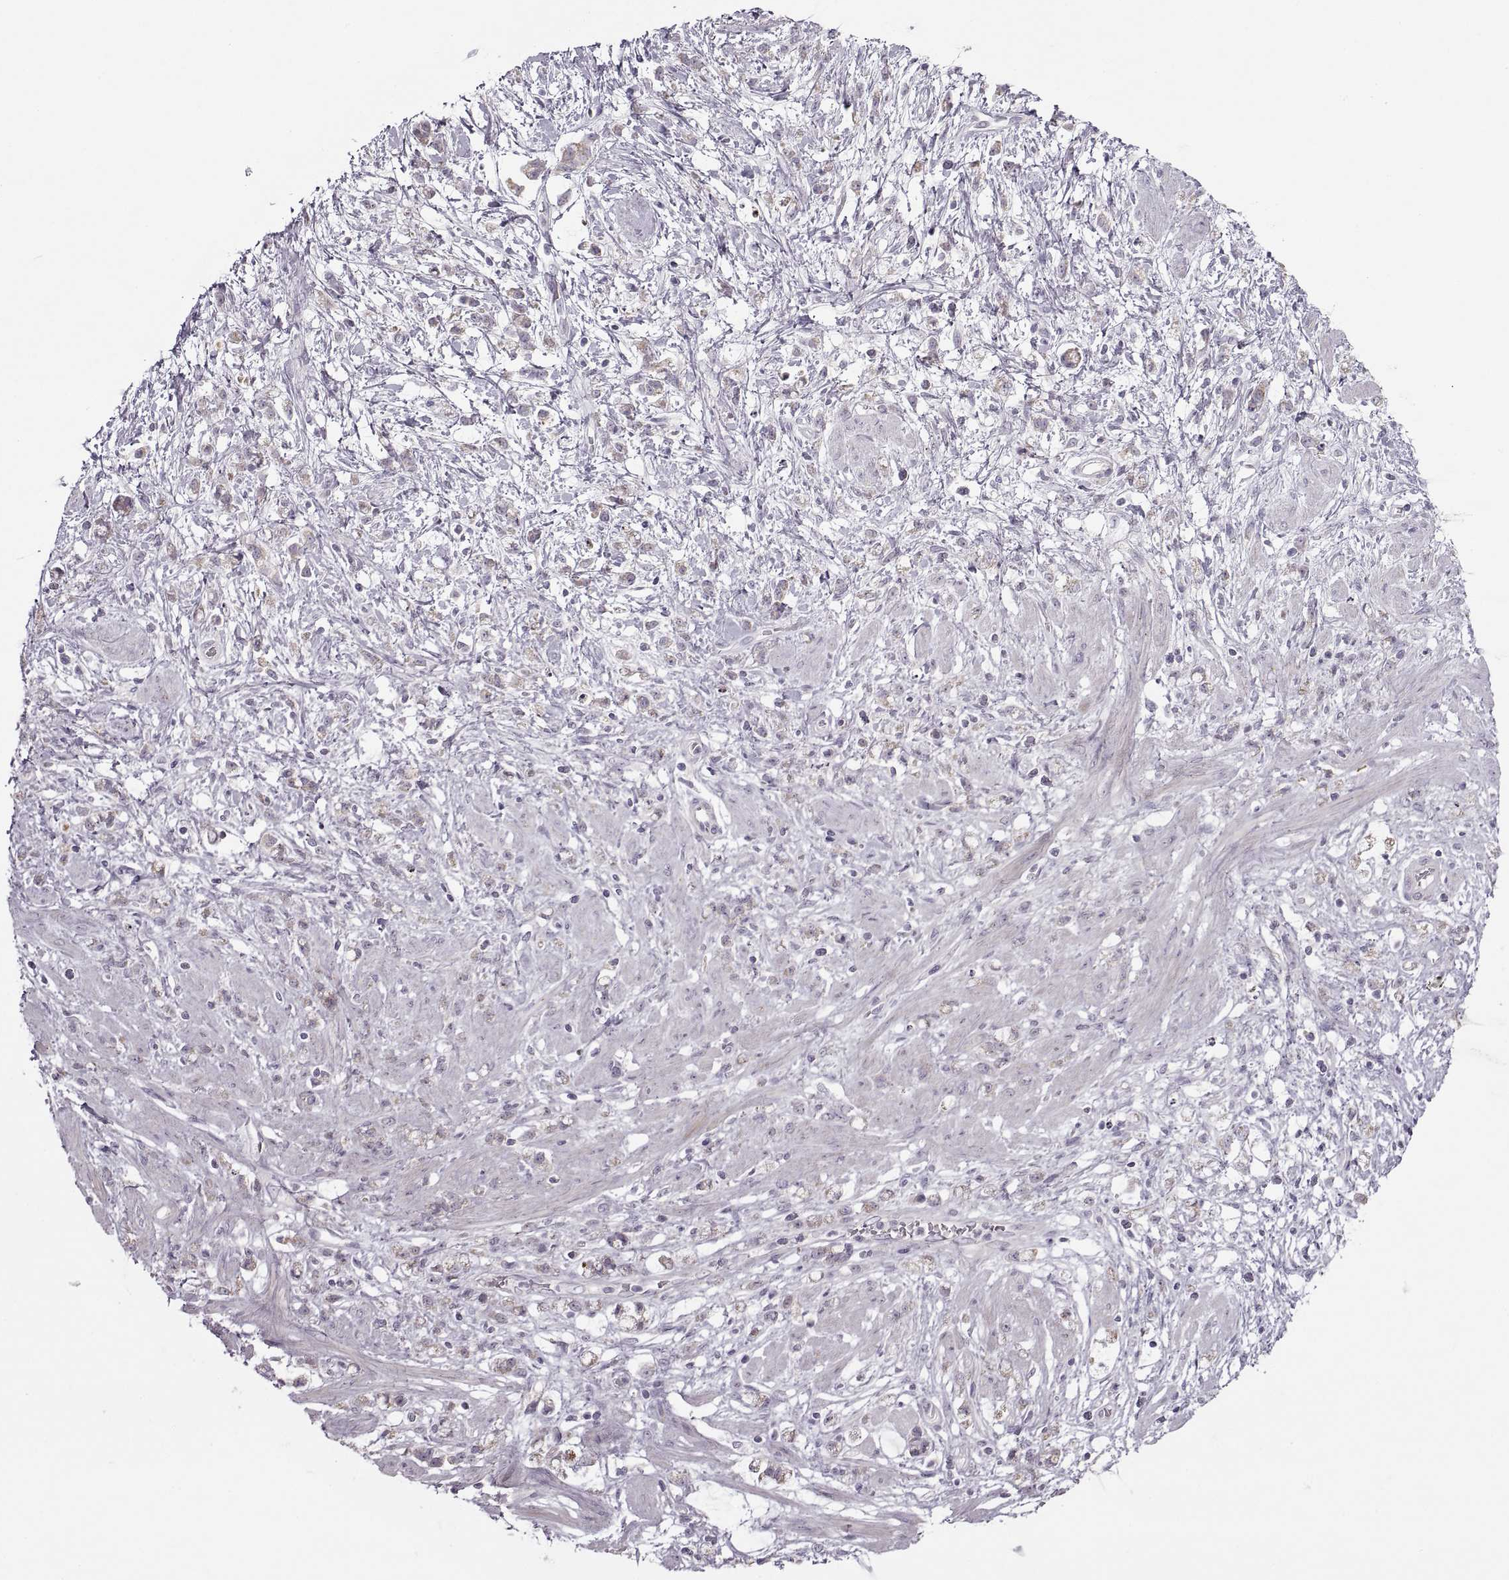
{"staining": {"intensity": "weak", "quantity": ">75%", "location": "cytoplasmic/membranous"}, "tissue": "stomach cancer", "cell_type": "Tumor cells", "image_type": "cancer", "snomed": [{"axis": "morphology", "description": "Adenocarcinoma, NOS"}, {"axis": "topography", "description": "Stomach"}], "caption": "Stomach cancer (adenocarcinoma) tissue demonstrates weak cytoplasmic/membranous staining in approximately >75% of tumor cells, visualized by immunohistochemistry.", "gene": "PIERCE1", "patient": {"sex": "female", "age": 60}}